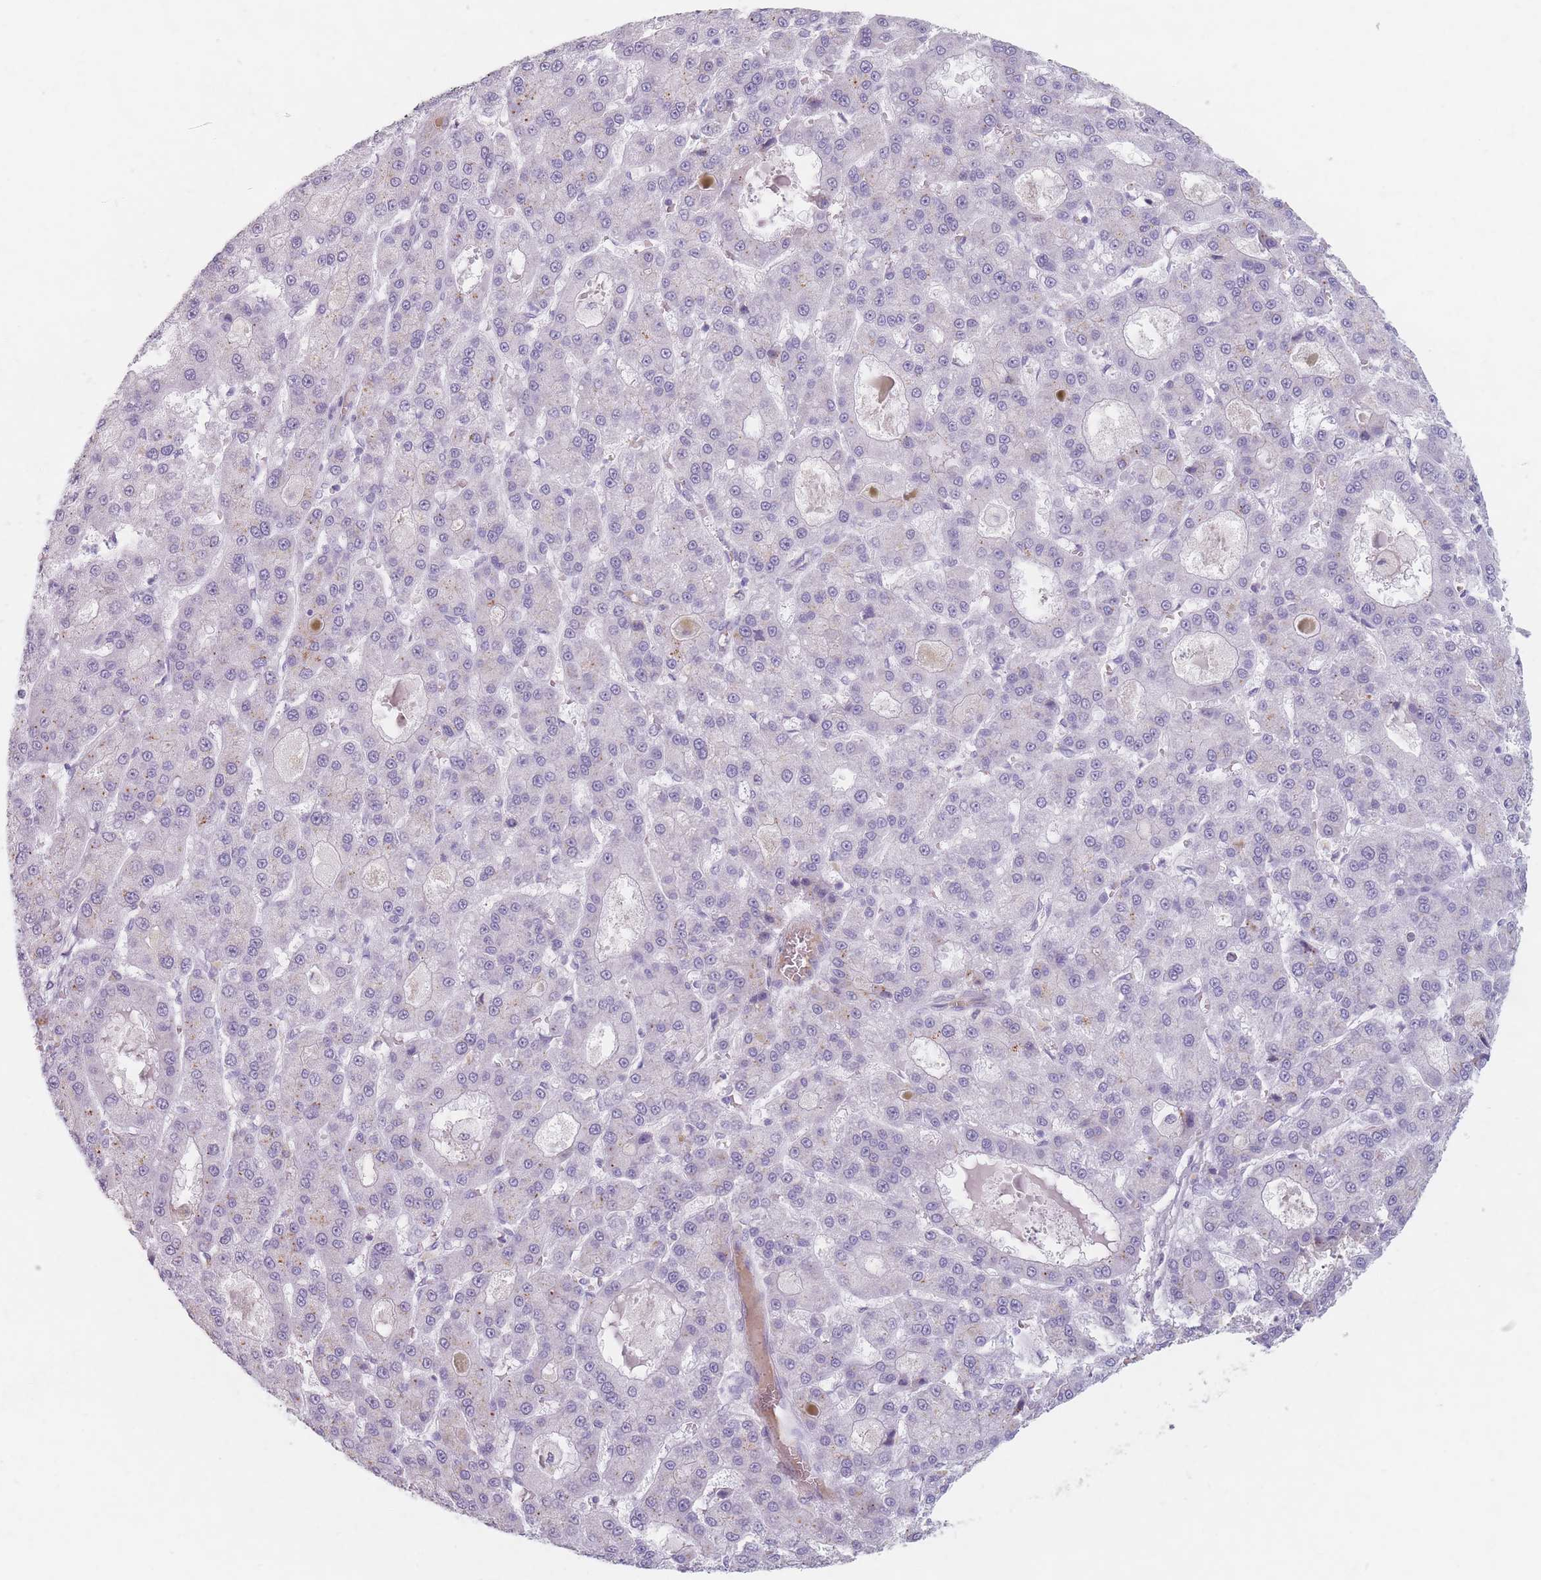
{"staining": {"intensity": "negative", "quantity": "none", "location": "none"}, "tissue": "liver cancer", "cell_type": "Tumor cells", "image_type": "cancer", "snomed": [{"axis": "morphology", "description": "Carcinoma, Hepatocellular, NOS"}, {"axis": "topography", "description": "Liver"}], "caption": "Immunohistochemistry of hepatocellular carcinoma (liver) shows no positivity in tumor cells.", "gene": "PIGM", "patient": {"sex": "male", "age": 70}}